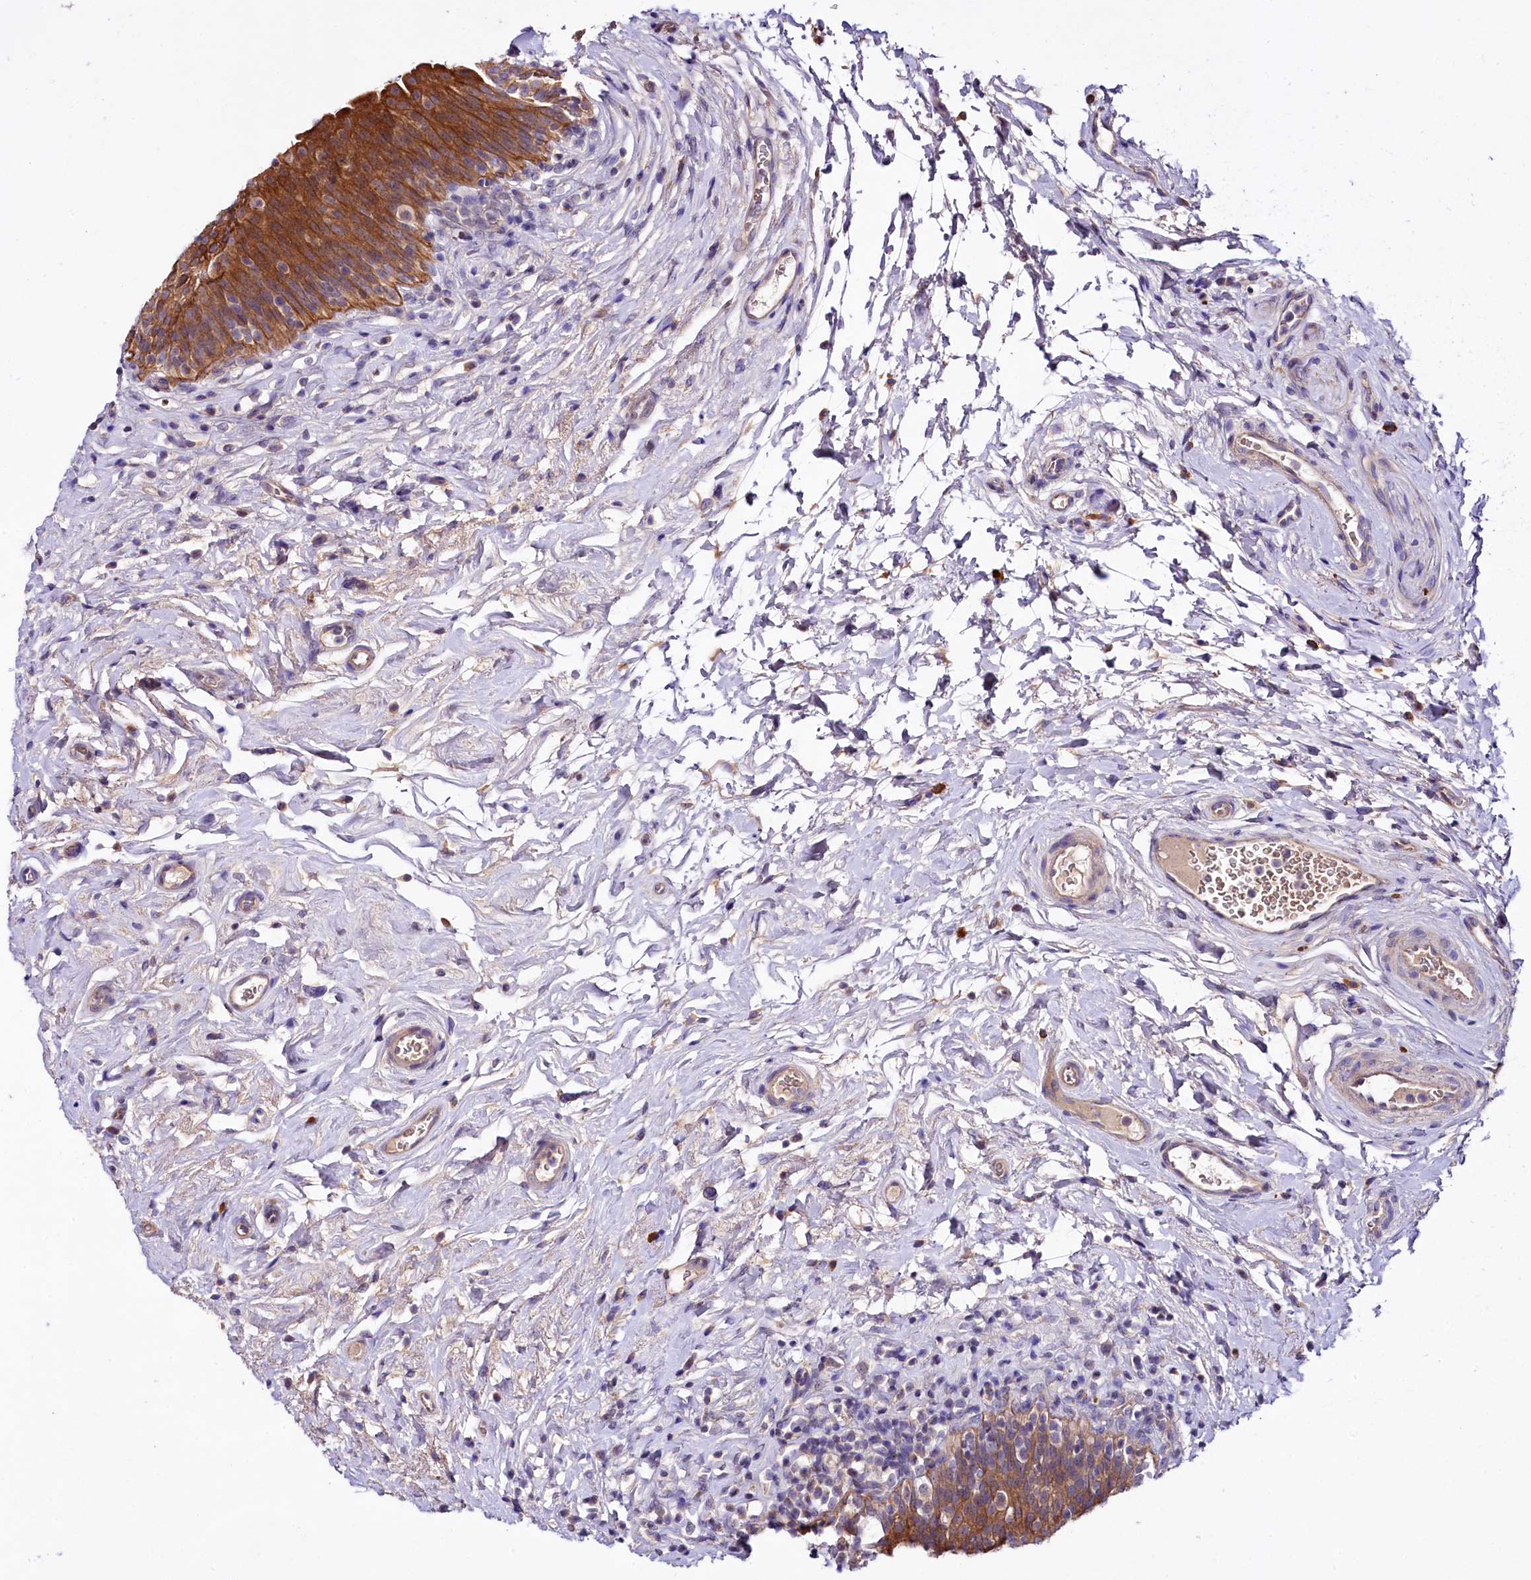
{"staining": {"intensity": "strong", "quantity": ">75%", "location": "cytoplasmic/membranous"}, "tissue": "urinary bladder", "cell_type": "Urothelial cells", "image_type": "normal", "snomed": [{"axis": "morphology", "description": "Normal tissue, NOS"}, {"axis": "topography", "description": "Urinary bladder"}], "caption": "A high amount of strong cytoplasmic/membranous positivity is identified in approximately >75% of urothelial cells in unremarkable urinary bladder. (DAB IHC with brightfield microscopy, high magnification).", "gene": "ZNF45", "patient": {"sex": "male", "age": 83}}